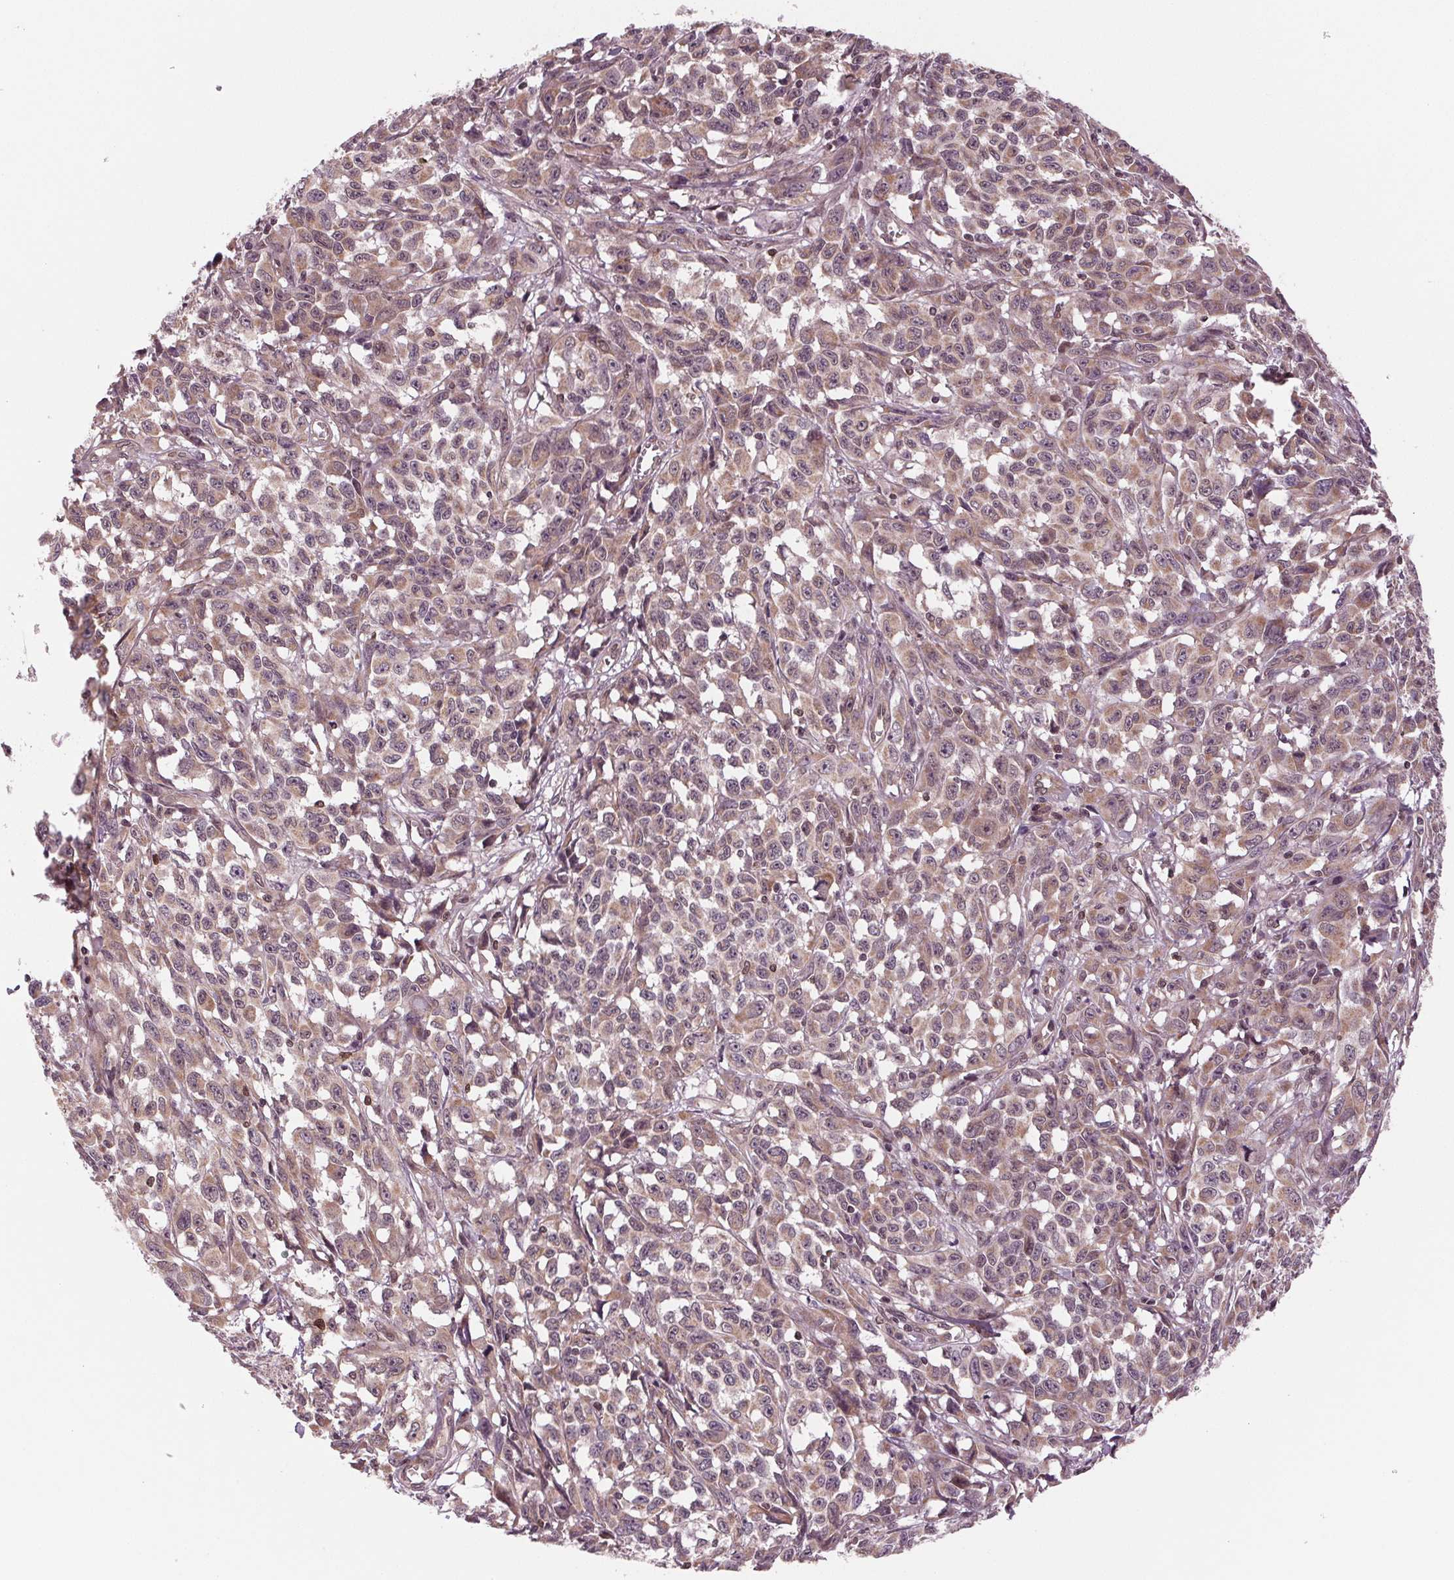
{"staining": {"intensity": "weak", "quantity": "25%-75%", "location": "cytoplasmic/membranous,nuclear"}, "tissue": "melanoma", "cell_type": "Tumor cells", "image_type": "cancer", "snomed": [{"axis": "morphology", "description": "Malignant melanoma, NOS"}, {"axis": "topography", "description": "Vulva, labia, clitoris and Bartholin´s gland, NO"}], "caption": "This image displays IHC staining of malignant melanoma, with low weak cytoplasmic/membranous and nuclear staining in approximately 25%-75% of tumor cells.", "gene": "STAT3", "patient": {"sex": "female", "age": 75}}